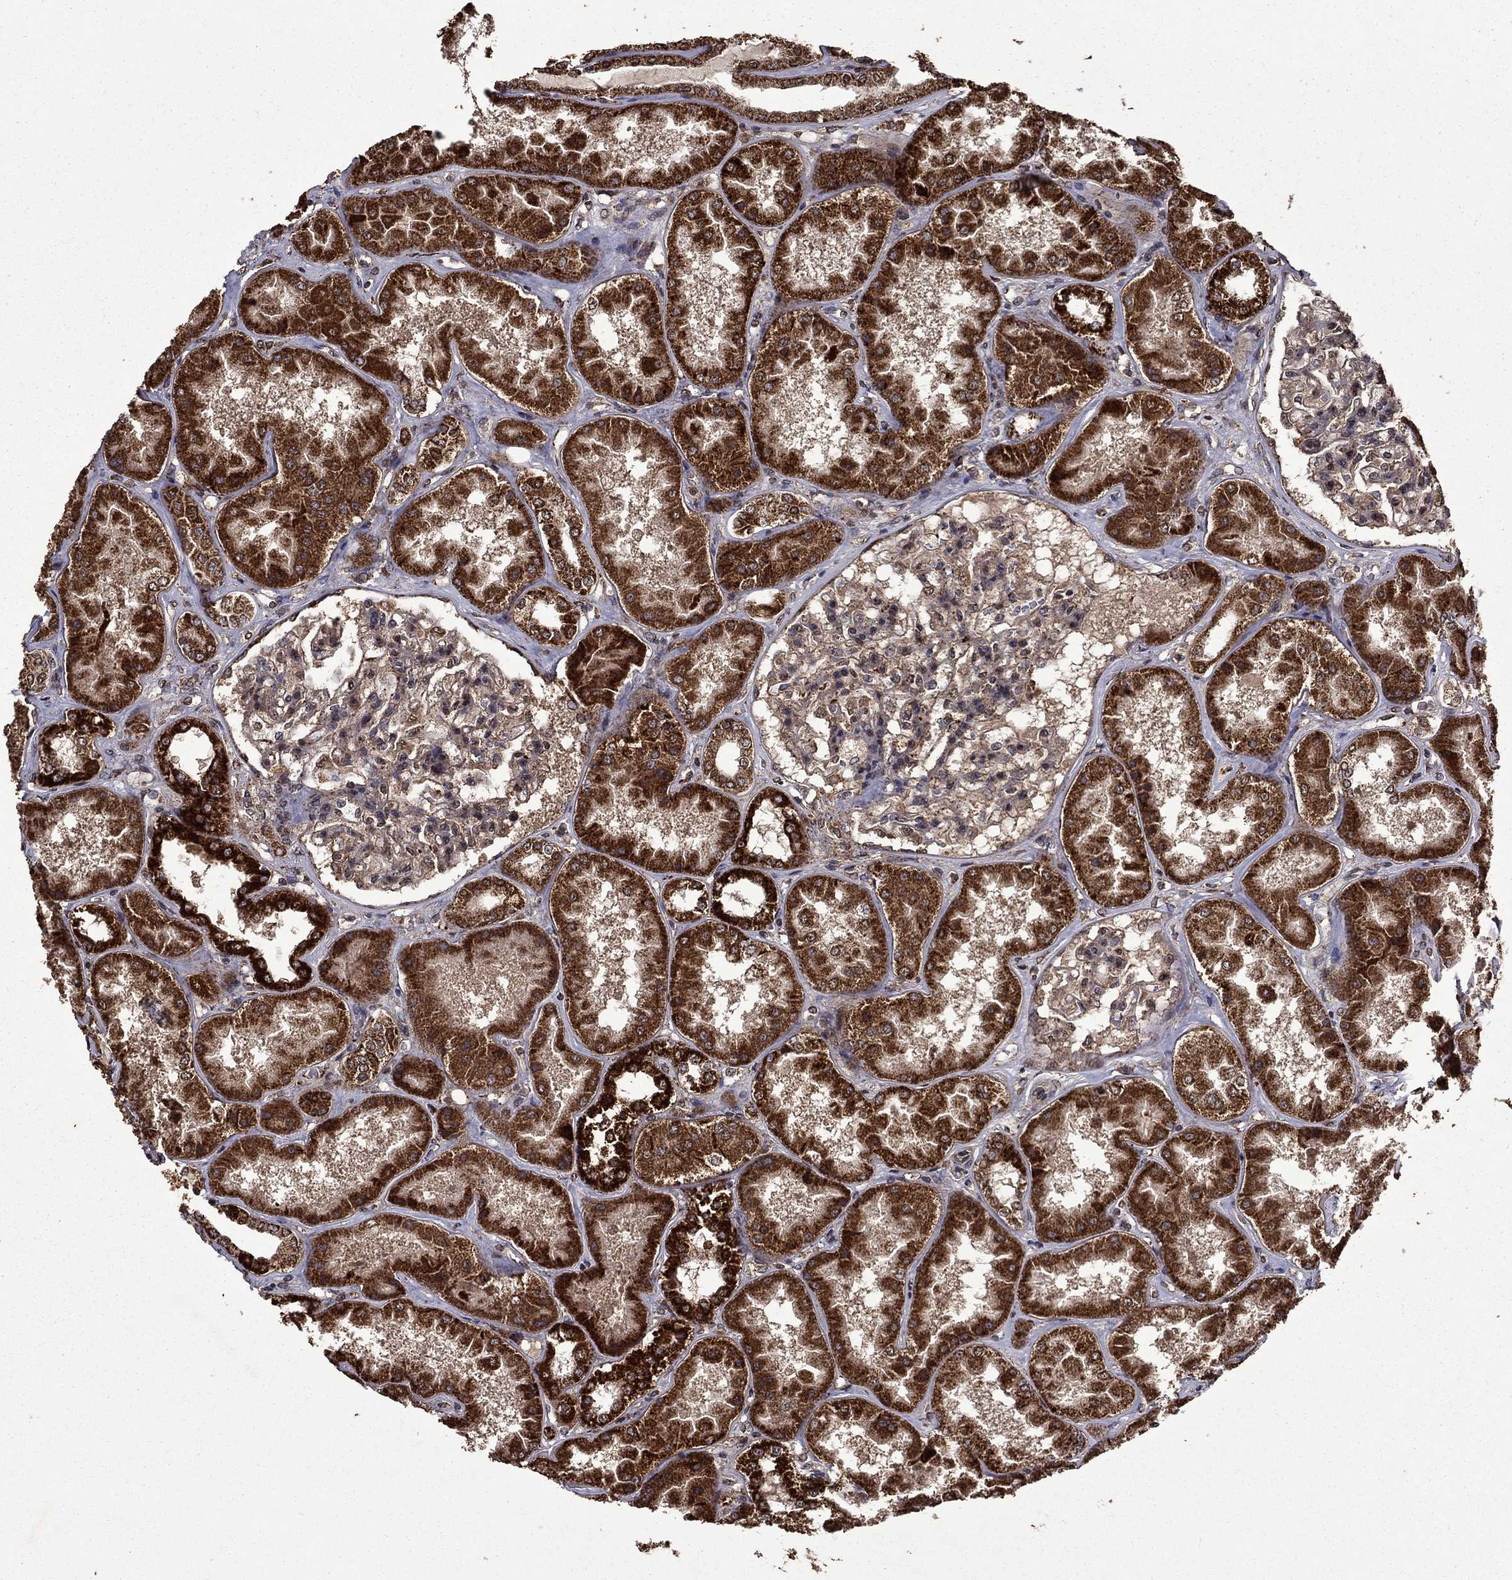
{"staining": {"intensity": "moderate", "quantity": ">75%", "location": "cytoplasmic/membranous"}, "tissue": "kidney", "cell_type": "Cells in glomeruli", "image_type": "normal", "snomed": [{"axis": "morphology", "description": "Normal tissue, NOS"}, {"axis": "topography", "description": "Kidney"}], "caption": "A medium amount of moderate cytoplasmic/membranous staining is seen in approximately >75% of cells in glomeruli in normal kidney.", "gene": "ITM2B", "patient": {"sex": "female", "age": 56}}